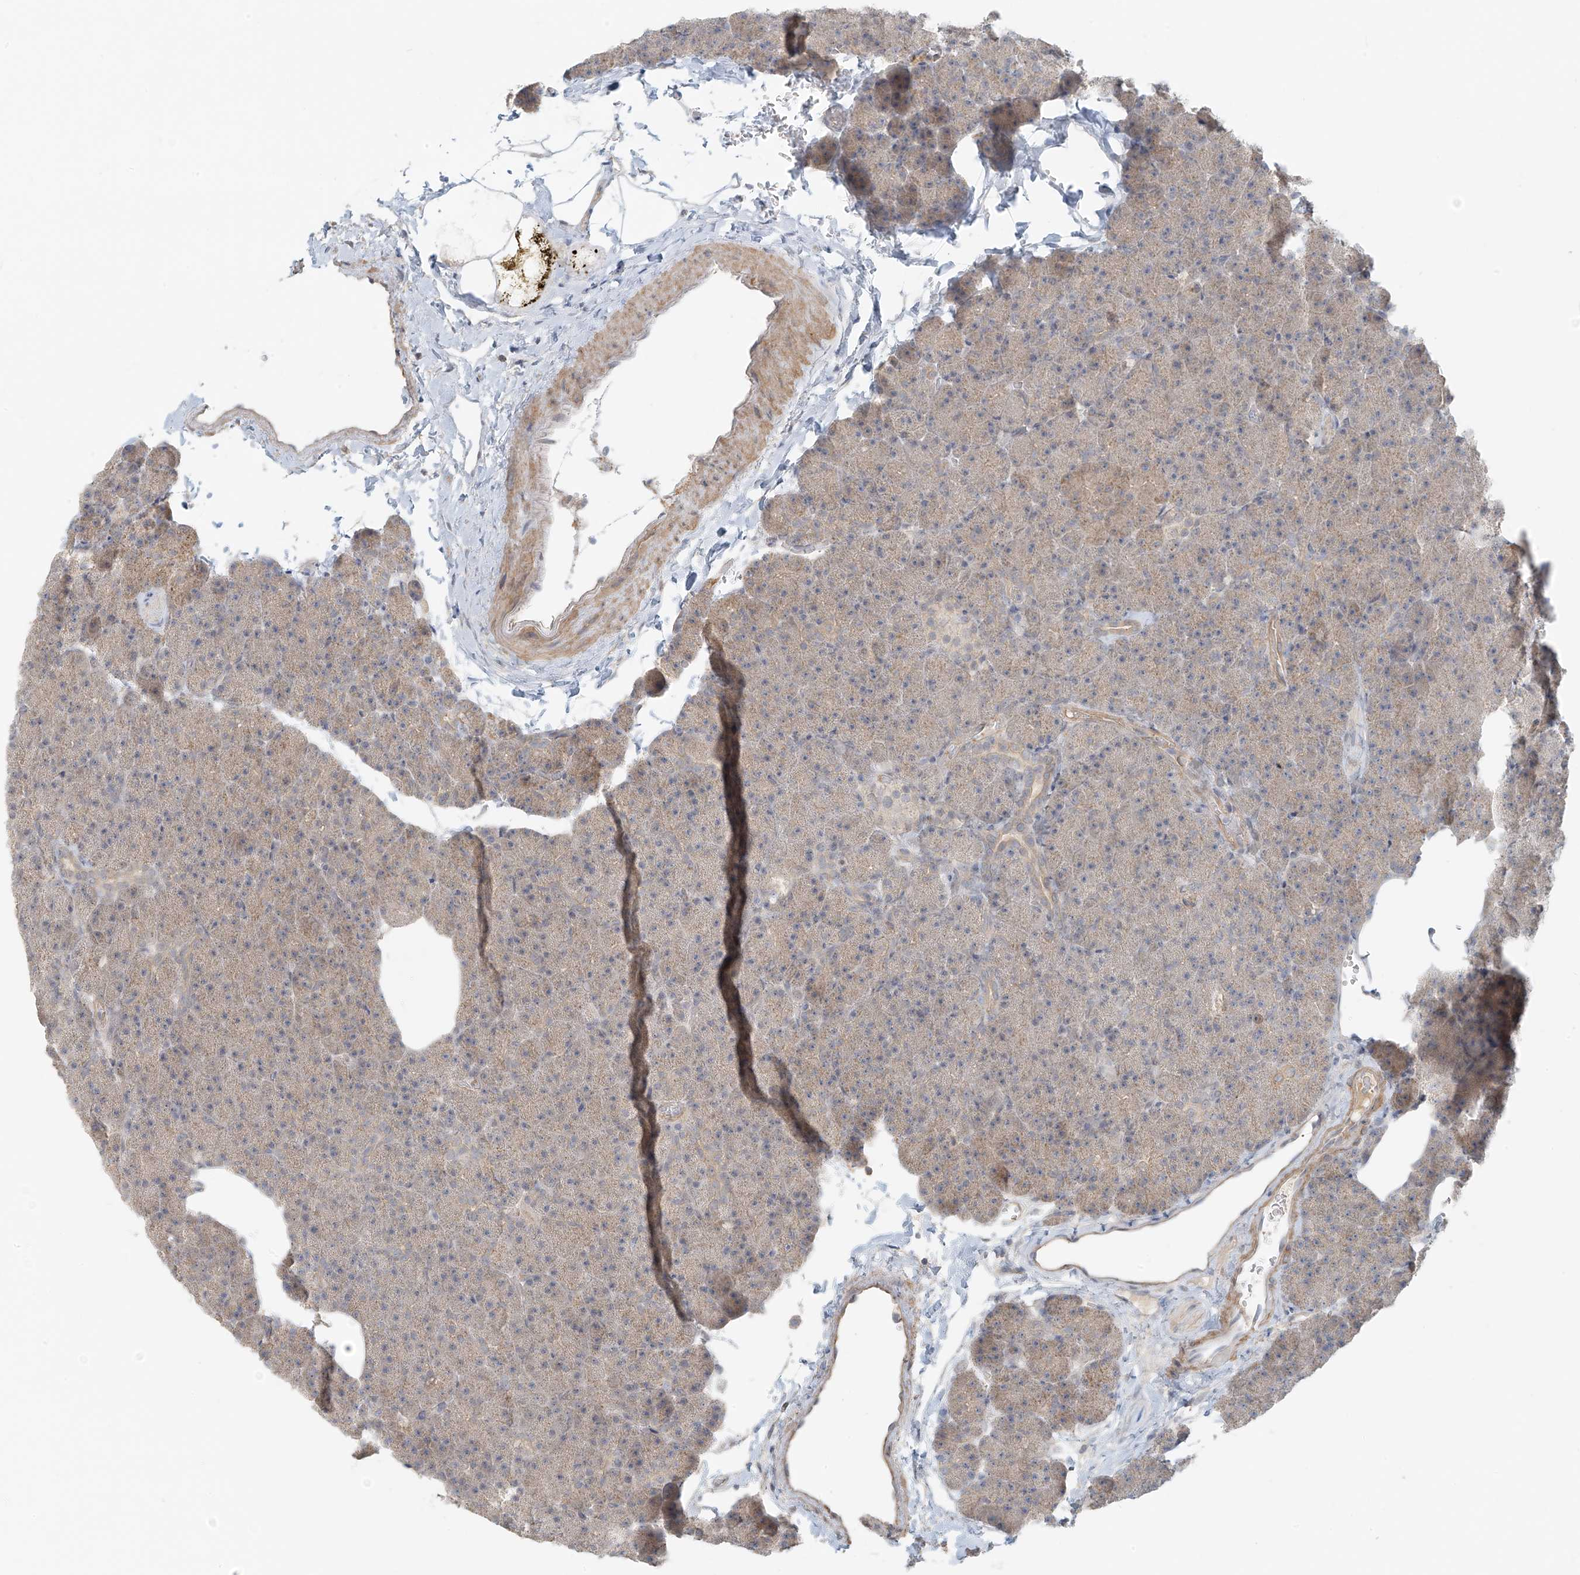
{"staining": {"intensity": "weak", "quantity": "25%-75%", "location": "cytoplasmic/membranous"}, "tissue": "pancreas", "cell_type": "Exocrine glandular cells", "image_type": "normal", "snomed": [{"axis": "morphology", "description": "Normal tissue, NOS"}, {"axis": "morphology", "description": "Carcinoid, malignant, NOS"}, {"axis": "topography", "description": "Pancreas"}], "caption": "Exocrine glandular cells display weak cytoplasmic/membranous staining in approximately 25%-75% of cells in normal pancreas.", "gene": "ABCD1", "patient": {"sex": "female", "age": 35}}